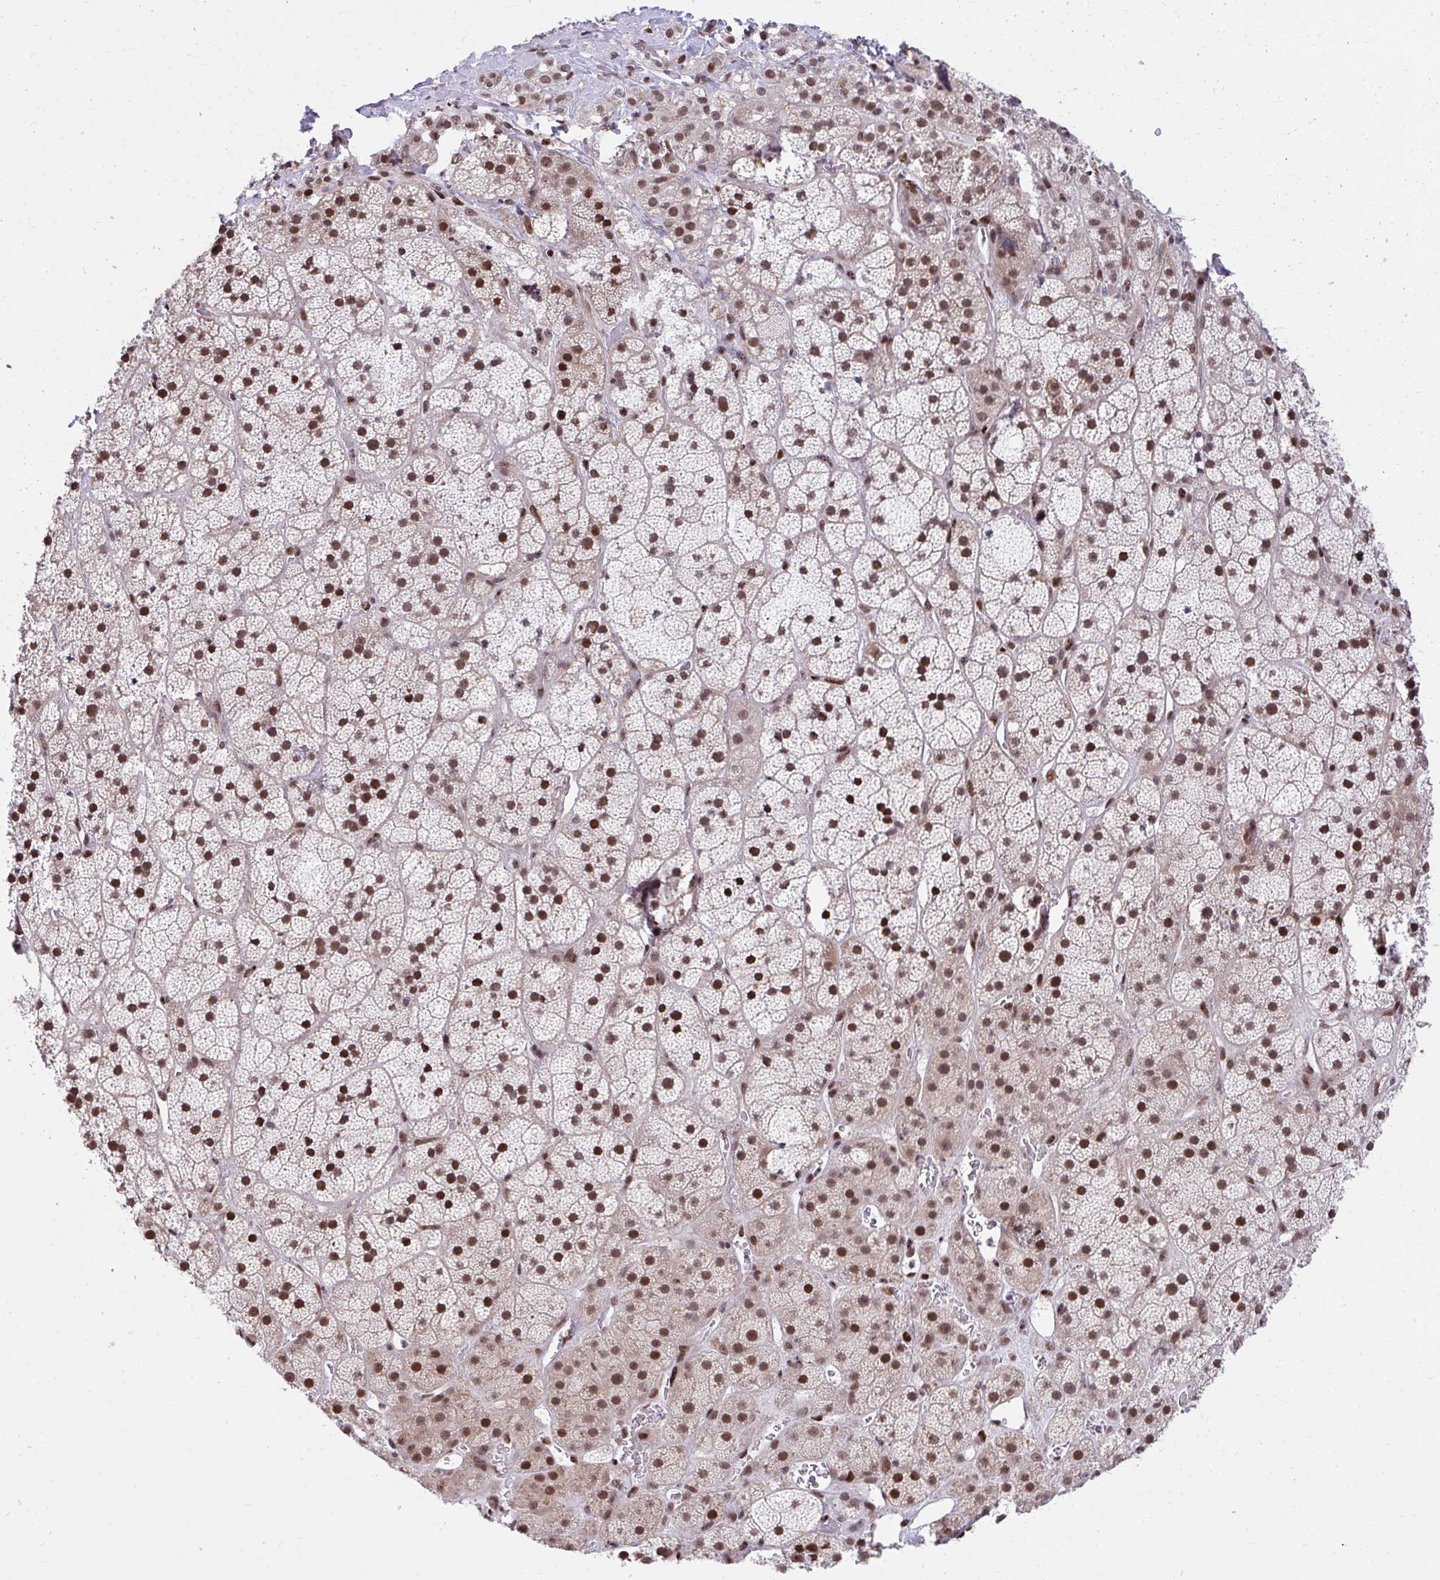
{"staining": {"intensity": "strong", "quantity": ">75%", "location": "nuclear"}, "tissue": "adrenal gland", "cell_type": "Glandular cells", "image_type": "normal", "snomed": [{"axis": "morphology", "description": "Normal tissue, NOS"}, {"axis": "topography", "description": "Adrenal gland"}], "caption": "Immunohistochemistry (IHC) micrograph of normal adrenal gland: adrenal gland stained using immunohistochemistry (IHC) reveals high levels of strong protein expression localized specifically in the nuclear of glandular cells, appearing as a nuclear brown color.", "gene": "HOXA4", "patient": {"sex": "male", "age": 57}}